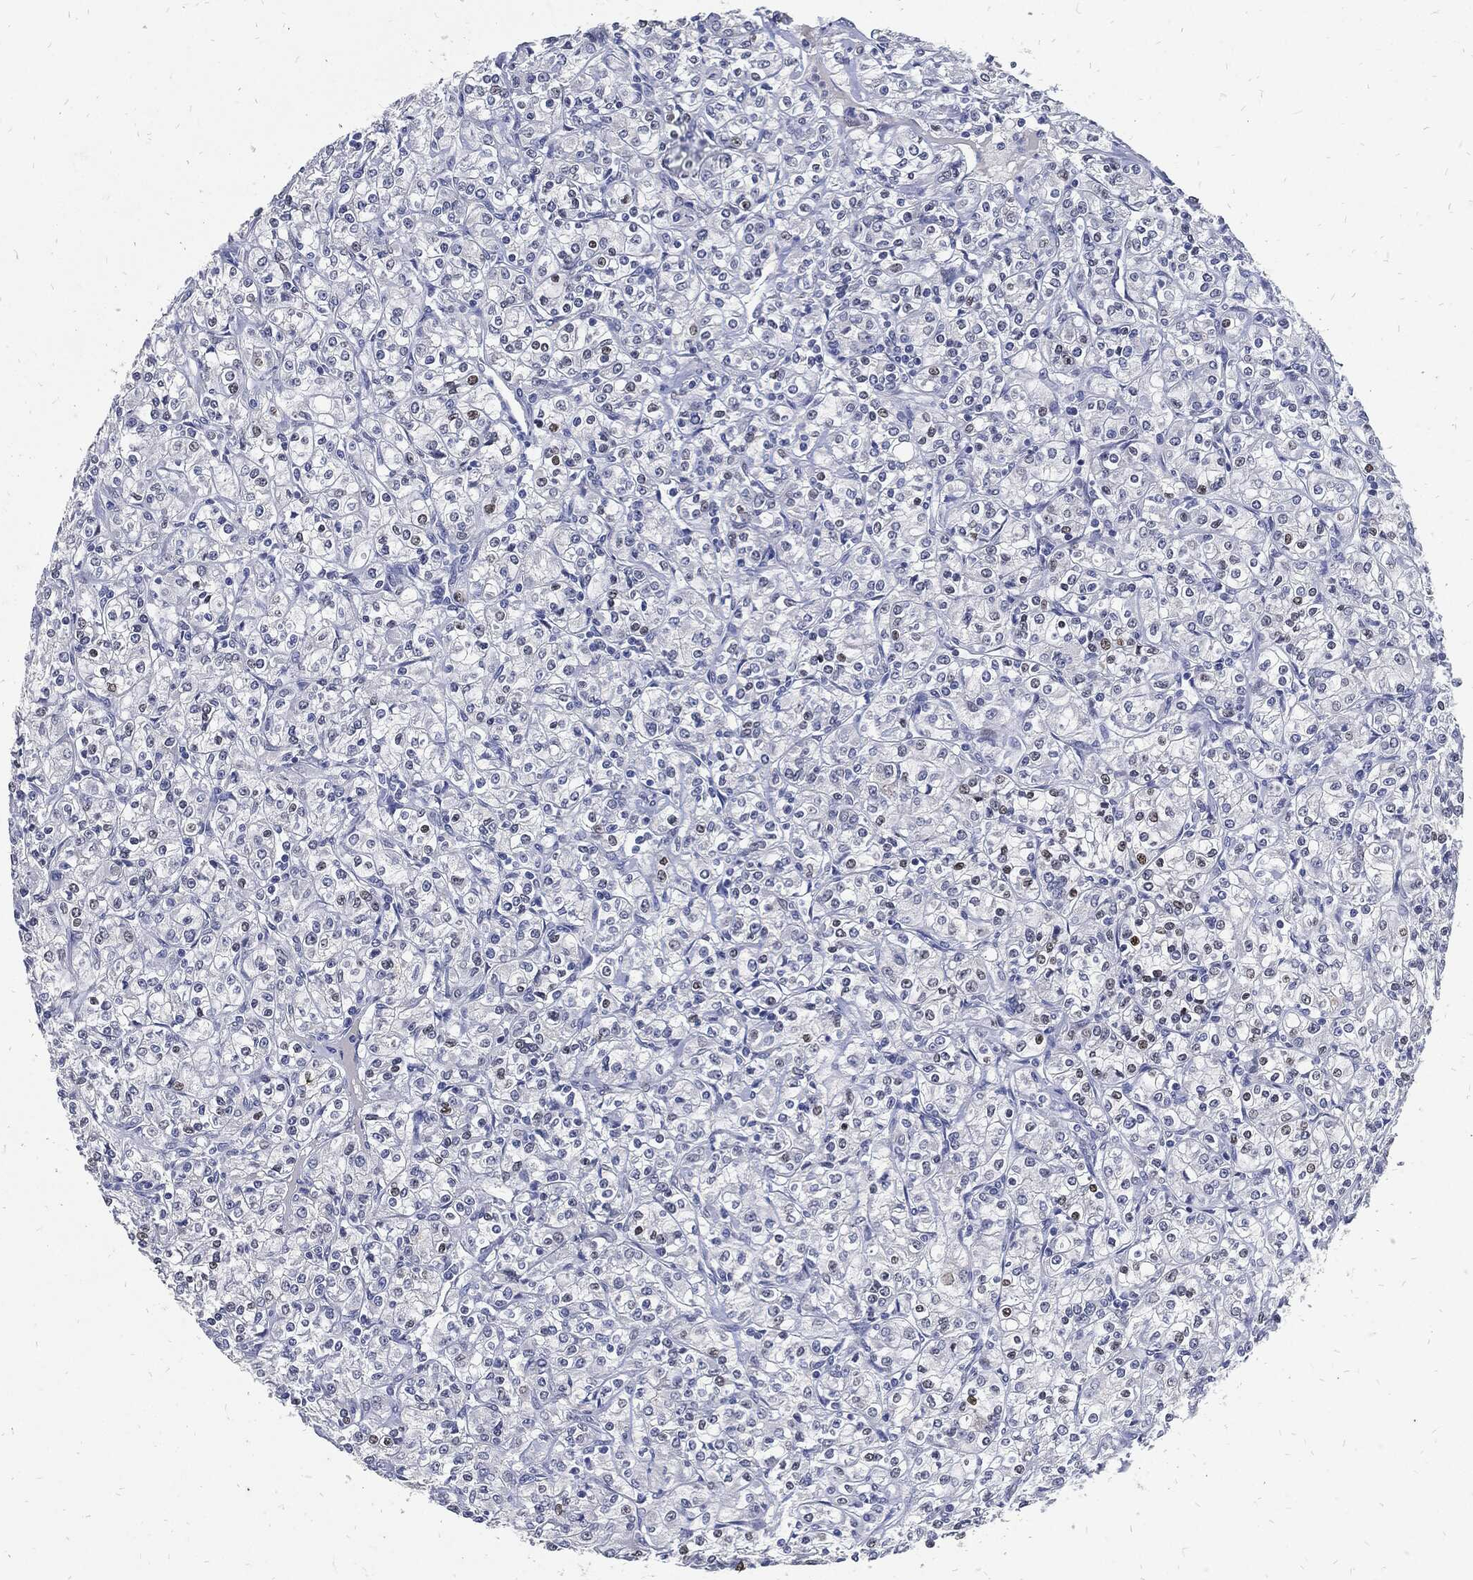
{"staining": {"intensity": "strong", "quantity": "<25%", "location": "nuclear"}, "tissue": "renal cancer", "cell_type": "Tumor cells", "image_type": "cancer", "snomed": [{"axis": "morphology", "description": "Adenocarcinoma, NOS"}, {"axis": "topography", "description": "Kidney"}], "caption": "Approximately <25% of tumor cells in renal cancer (adenocarcinoma) demonstrate strong nuclear protein staining as visualized by brown immunohistochemical staining.", "gene": "JUN", "patient": {"sex": "male", "age": 77}}